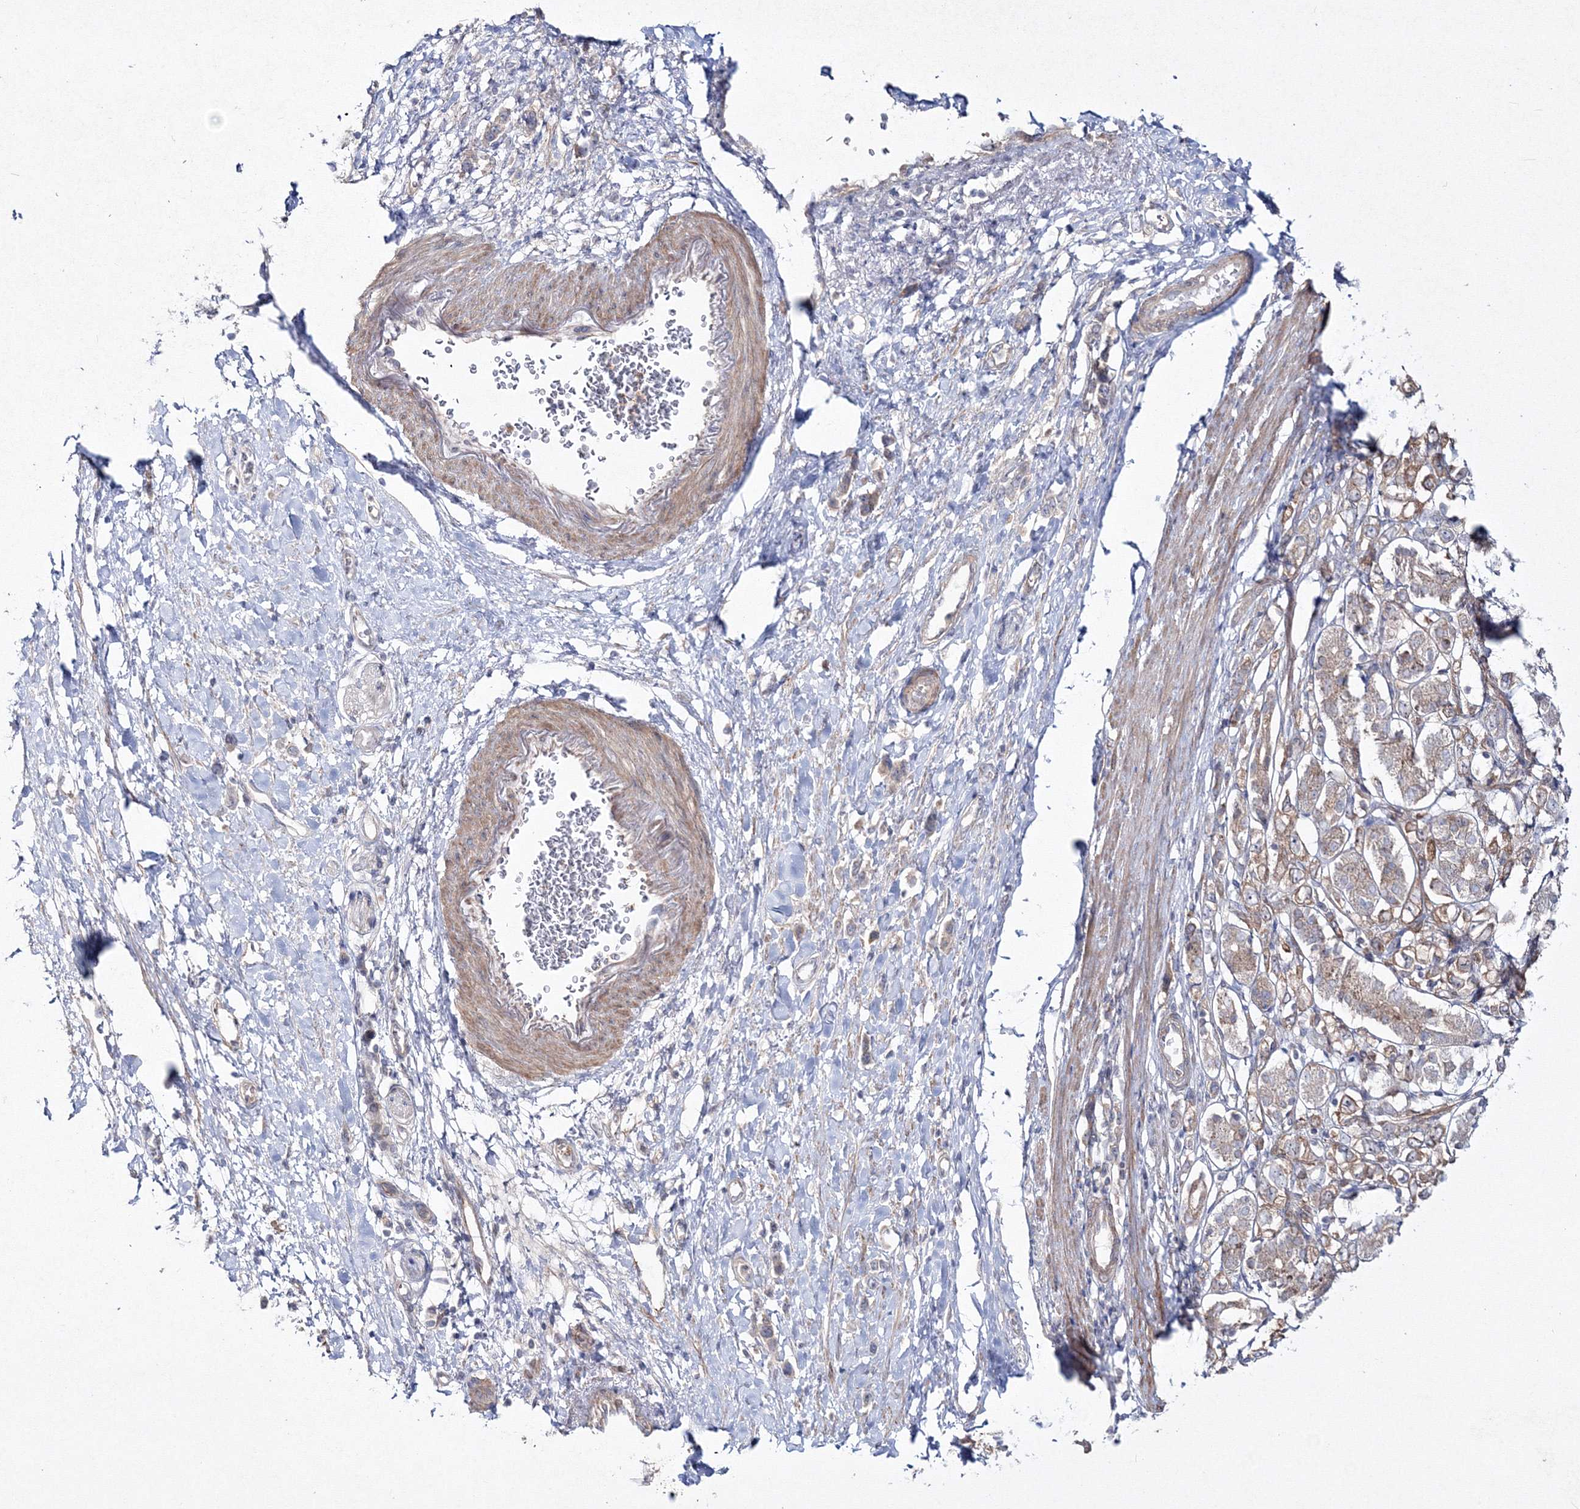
{"staining": {"intensity": "weak", "quantity": ">75%", "location": "cytoplasmic/membranous"}, "tissue": "stomach cancer", "cell_type": "Tumor cells", "image_type": "cancer", "snomed": [{"axis": "morphology", "description": "Adenocarcinoma, NOS"}, {"axis": "topography", "description": "Stomach"}], "caption": "Immunohistochemical staining of stomach cancer reveals weak cytoplasmic/membranous protein expression in approximately >75% of tumor cells.", "gene": "IPMK", "patient": {"sex": "female", "age": 65}}